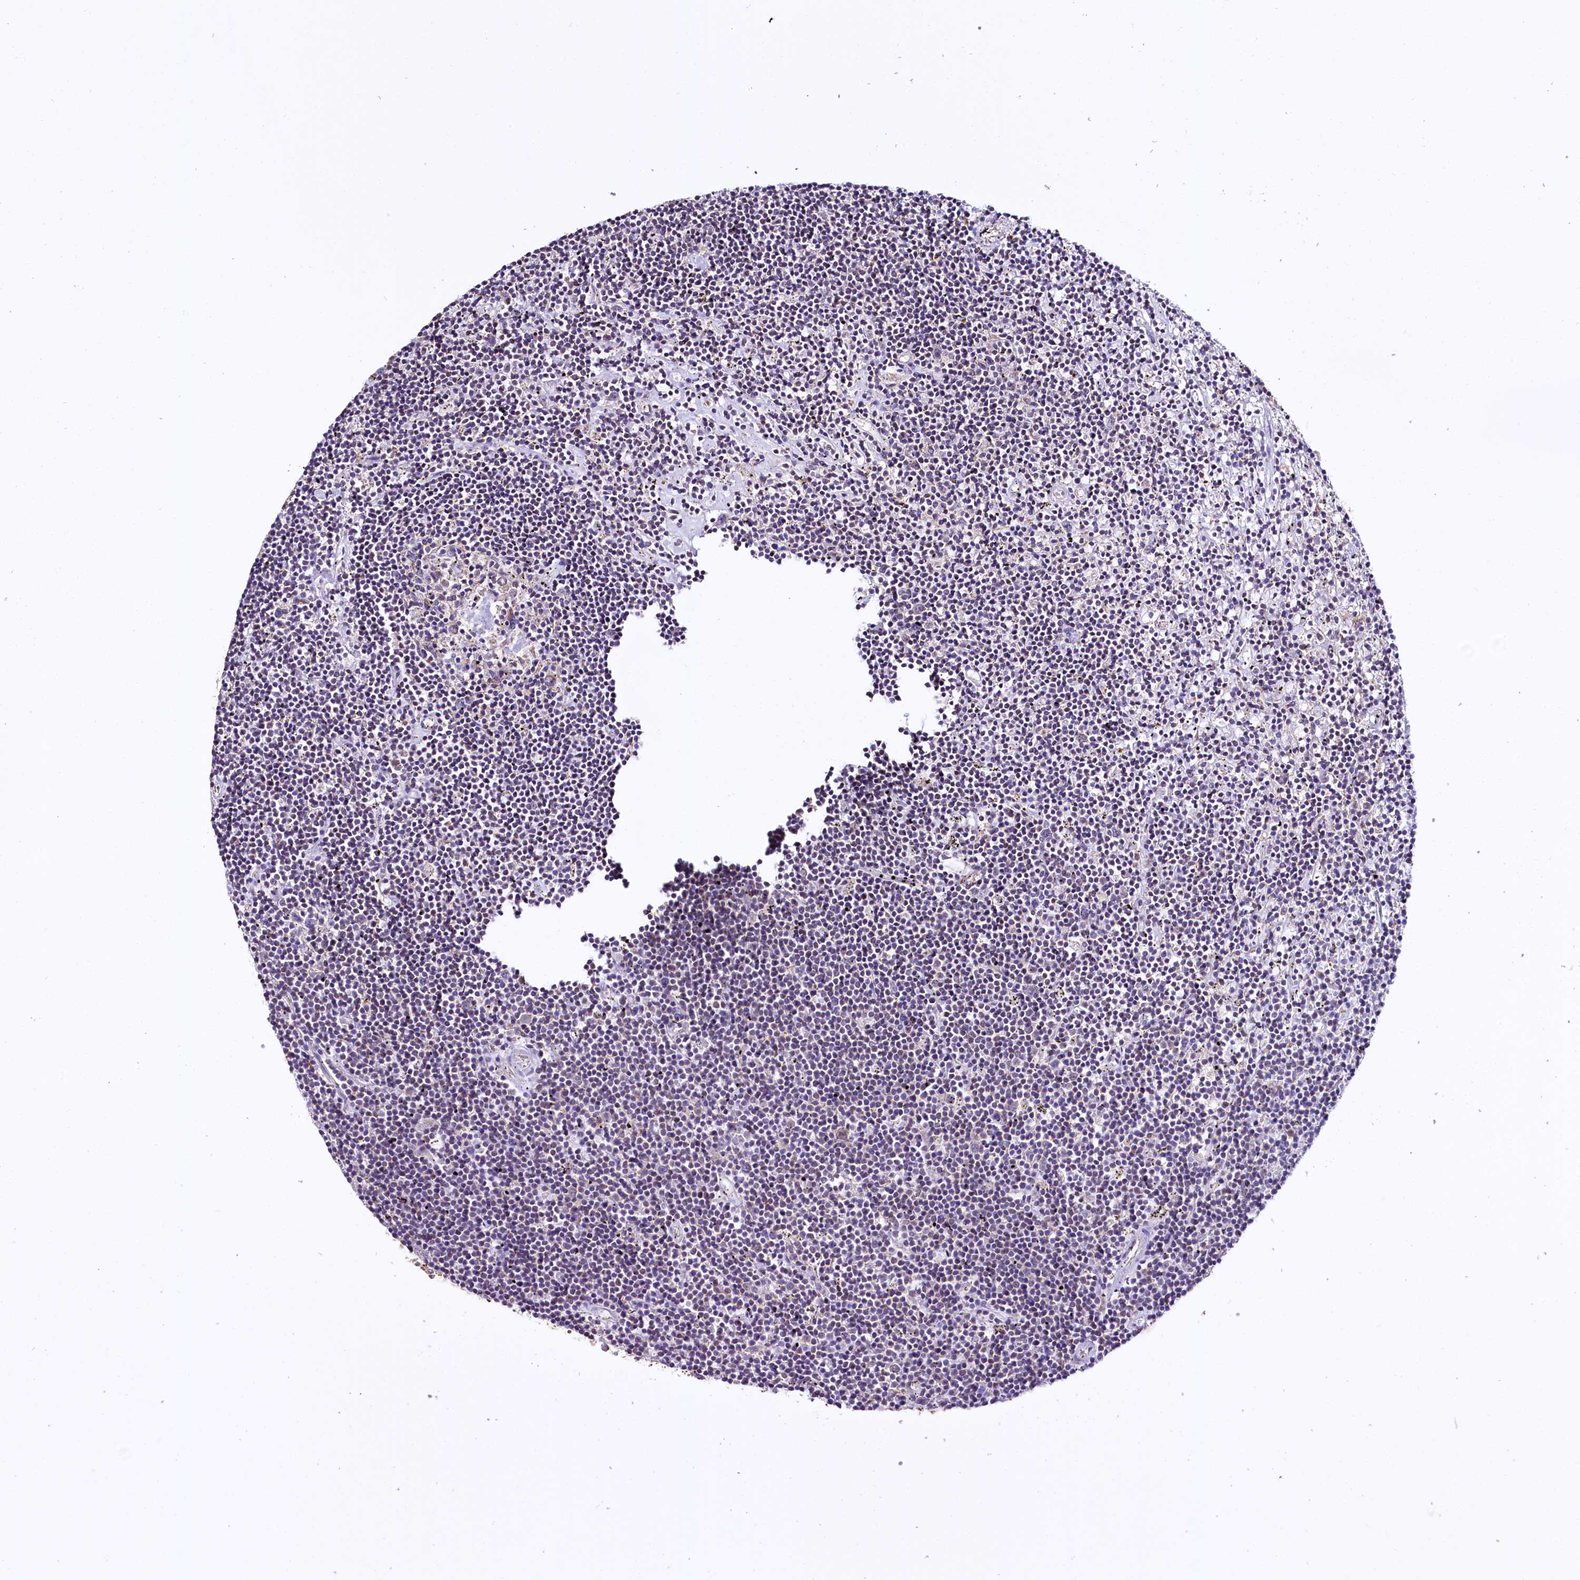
{"staining": {"intensity": "negative", "quantity": "none", "location": "none"}, "tissue": "lymphoma", "cell_type": "Tumor cells", "image_type": "cancer", "snomed": [{"axis": "morphology", "description": "Malignant lymphoma, non-Hodgkin's type, Low grade"}, {"axis": "topography", "description": "Spleen"}], "caption": "High magnification brightfield microscopy of lymphoma stained with DAB (3,3'-diaminobenzidine) (brown) and counterstained with hematoxylin (blue): tumor cells show no significant staining.", "gene": "CEP295", "patient": {"sex": "male", "age": 76}}